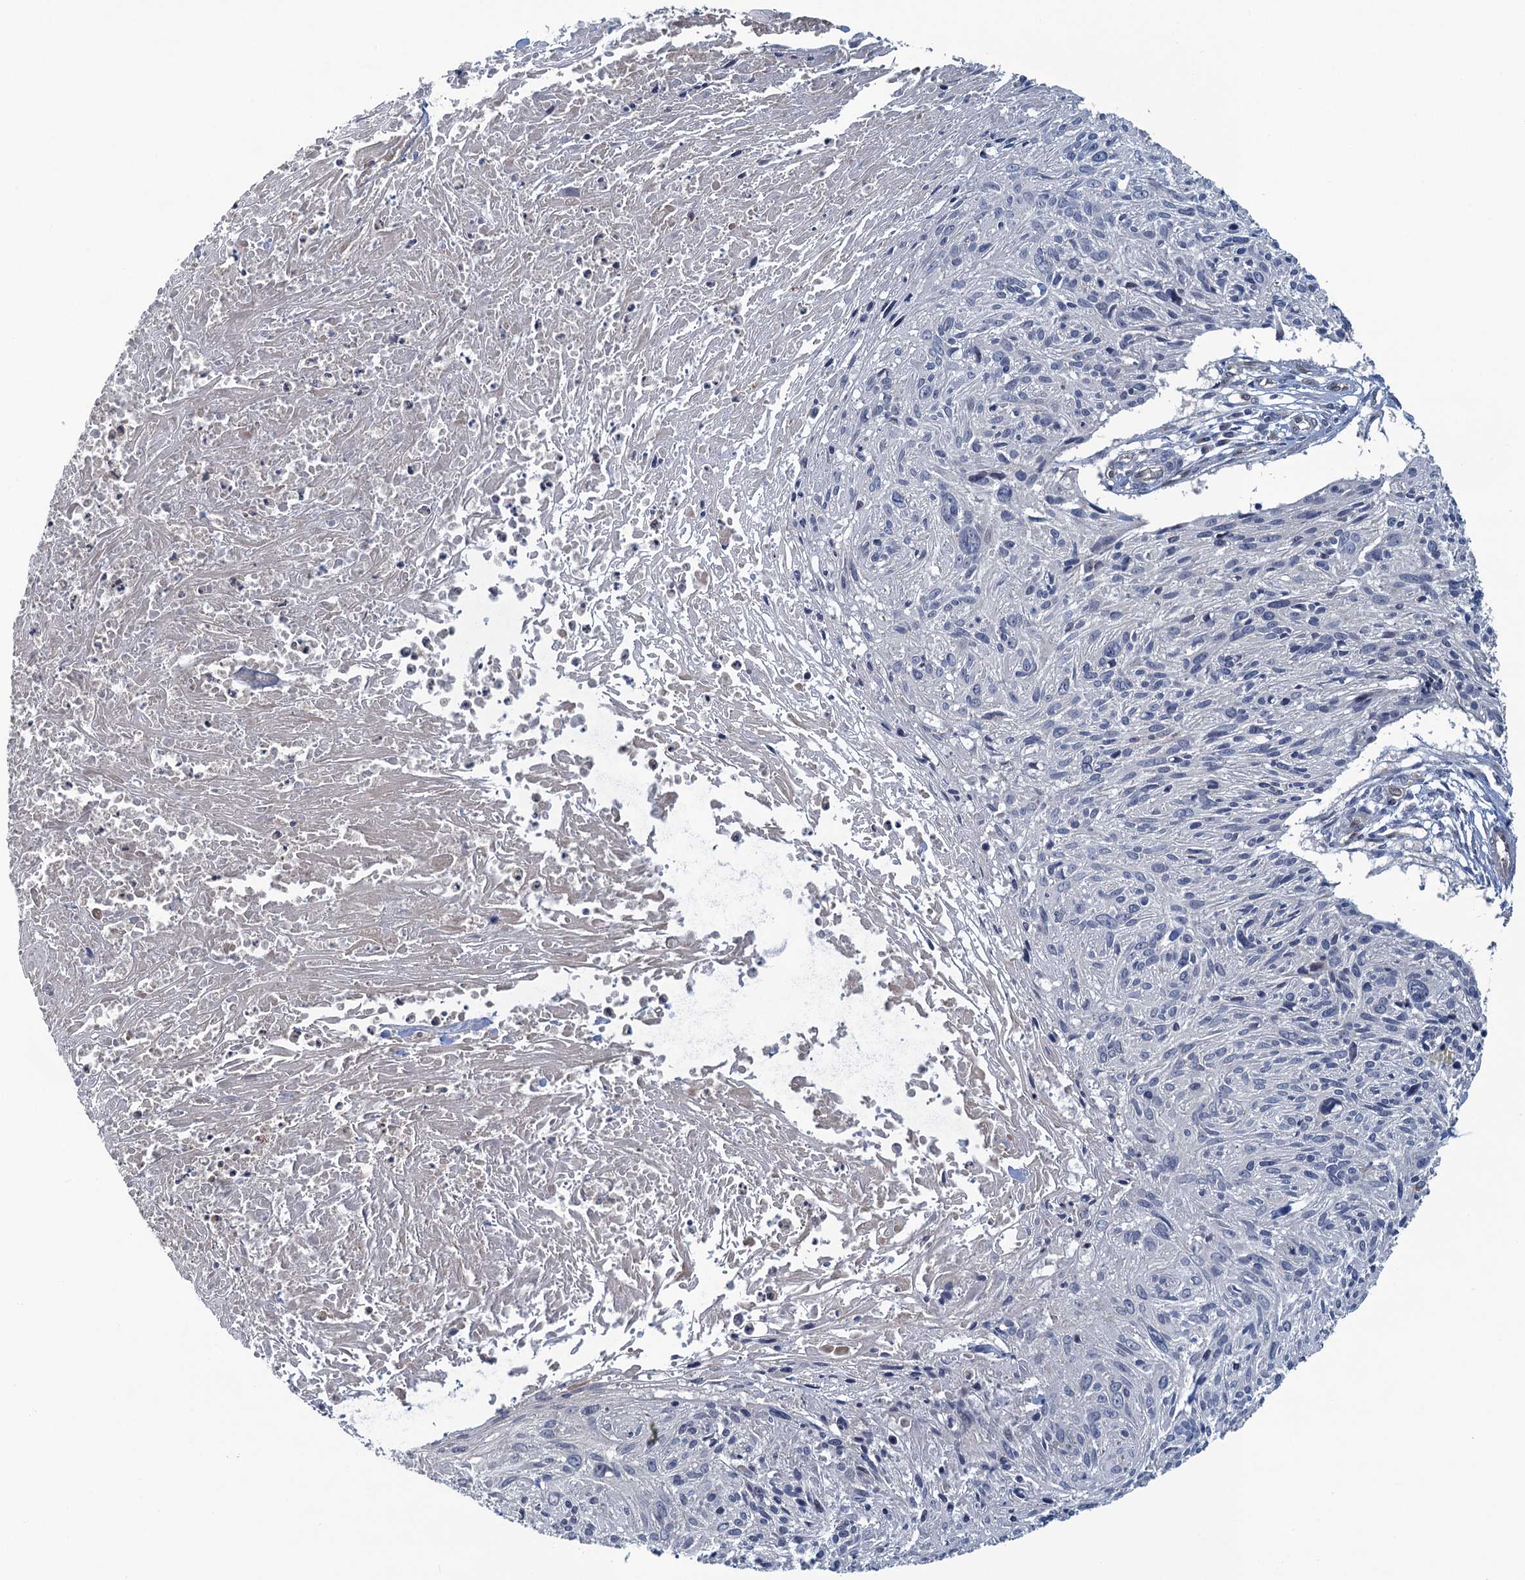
{"staining": {"intensity": "negative", "quantity": "none", "location": "none"}, "tissue": "cervical cancer", "cell_type": "Tumor cells", "image_type": "cancer", "snomed": [{"axis": "morphology", "description": "Squamous cell carcinoma, NOS"}, {"axis": "topography", "description": "Cervix"}], "caption": "Tumor cells show no significant protein positivity in cervical squamous cell carcinoma.", "gene": "KBTBD8", "patient": {"sex": "female", "age": 51}}